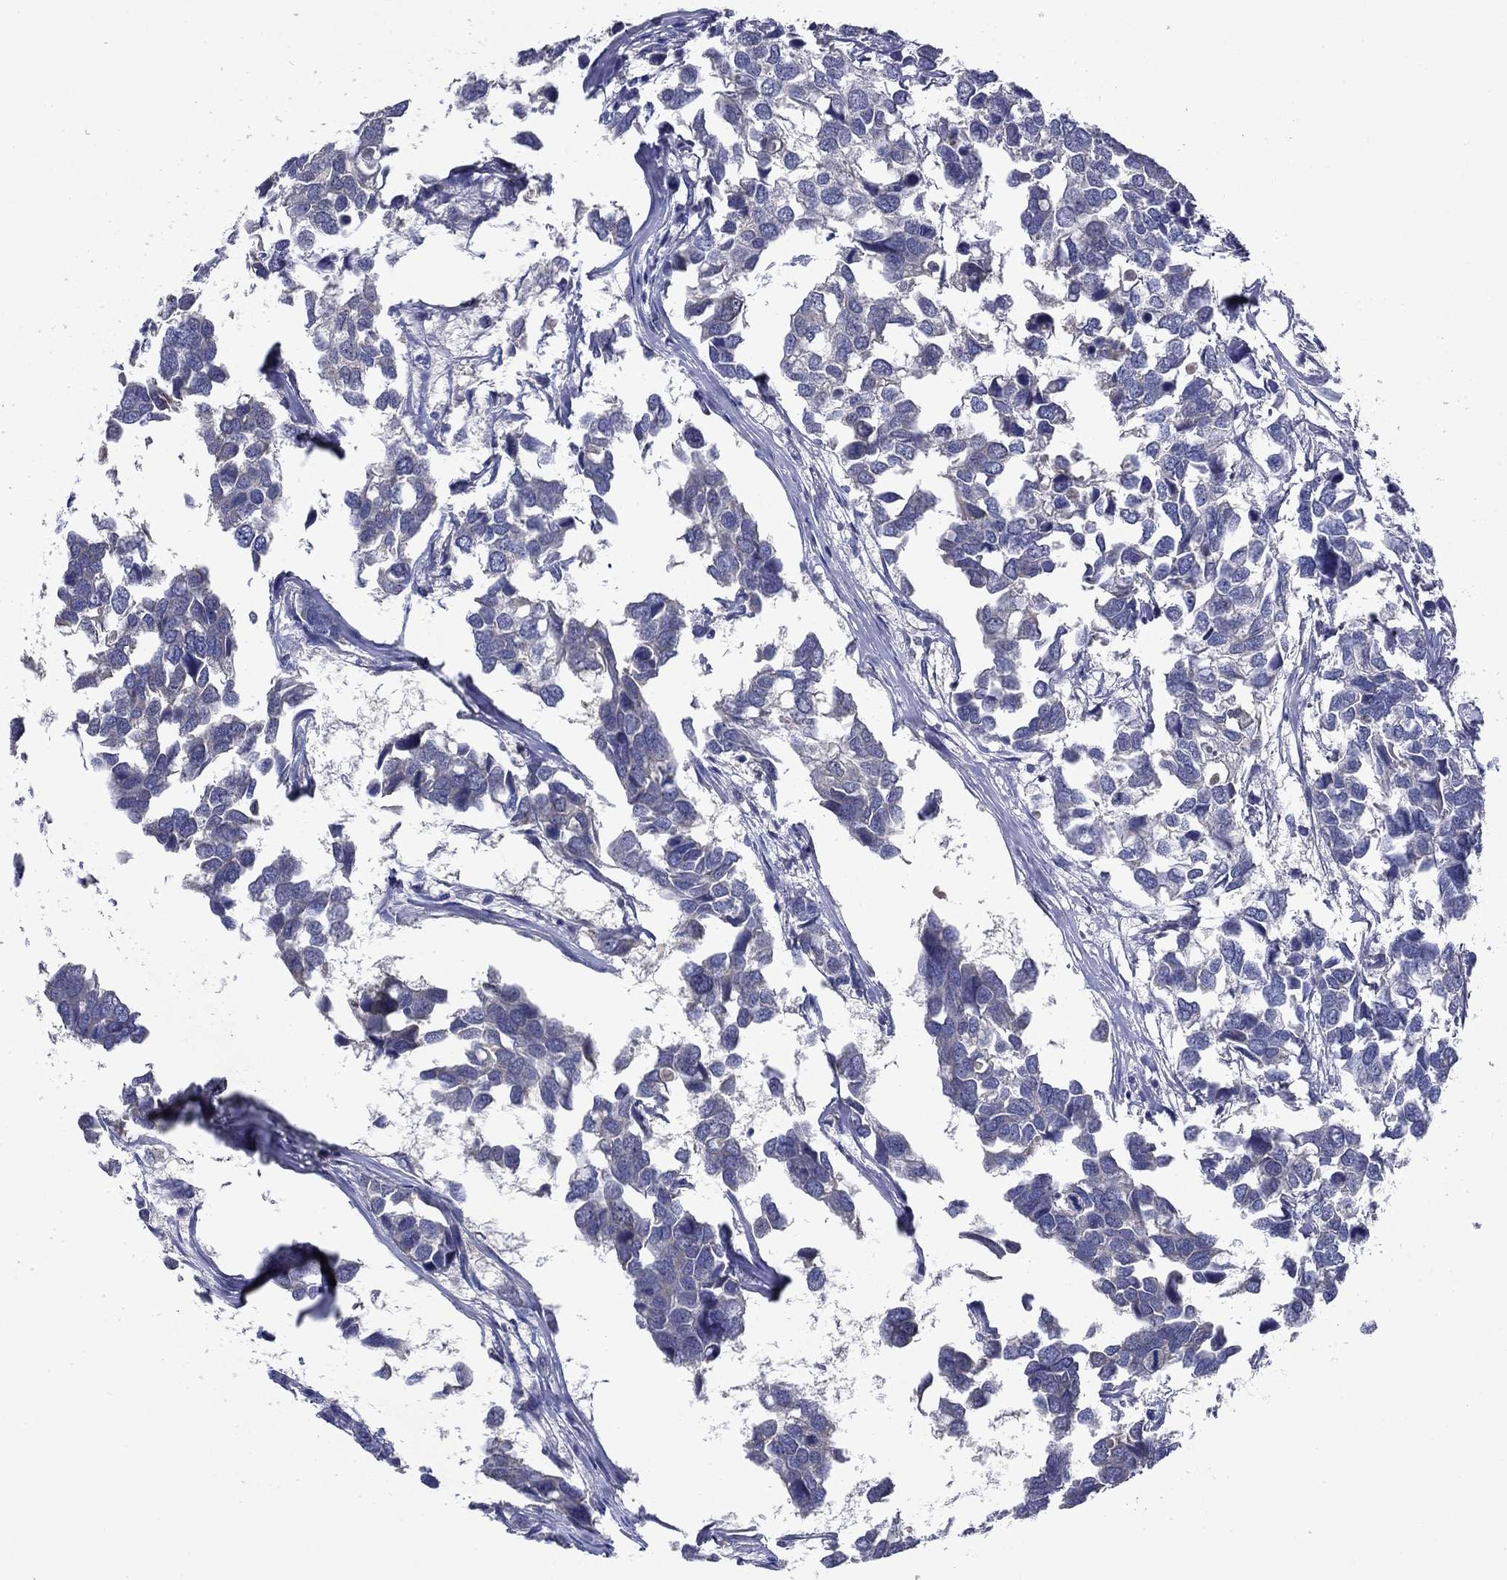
{"staining": {"intensity": "negative", "quantity": "none", "location": "none"}, "tissue": "breast cancer", "cell_type": "Tumor cells", "image_type": "cancer", "snomed": [{"axis": "morphology", "description": "Duct carcinoma"}, {"axis": "topography", "description": "Breast"}], "caption": "DAB immunohistochemical staining of human breast cancer (invasive ductal carcinoma) demonstrates no significant staining in tumor cells. Nuclei are stained in blue.", "gene": "SULT2B1", "patient": {"sex": "female", "age": 83}}